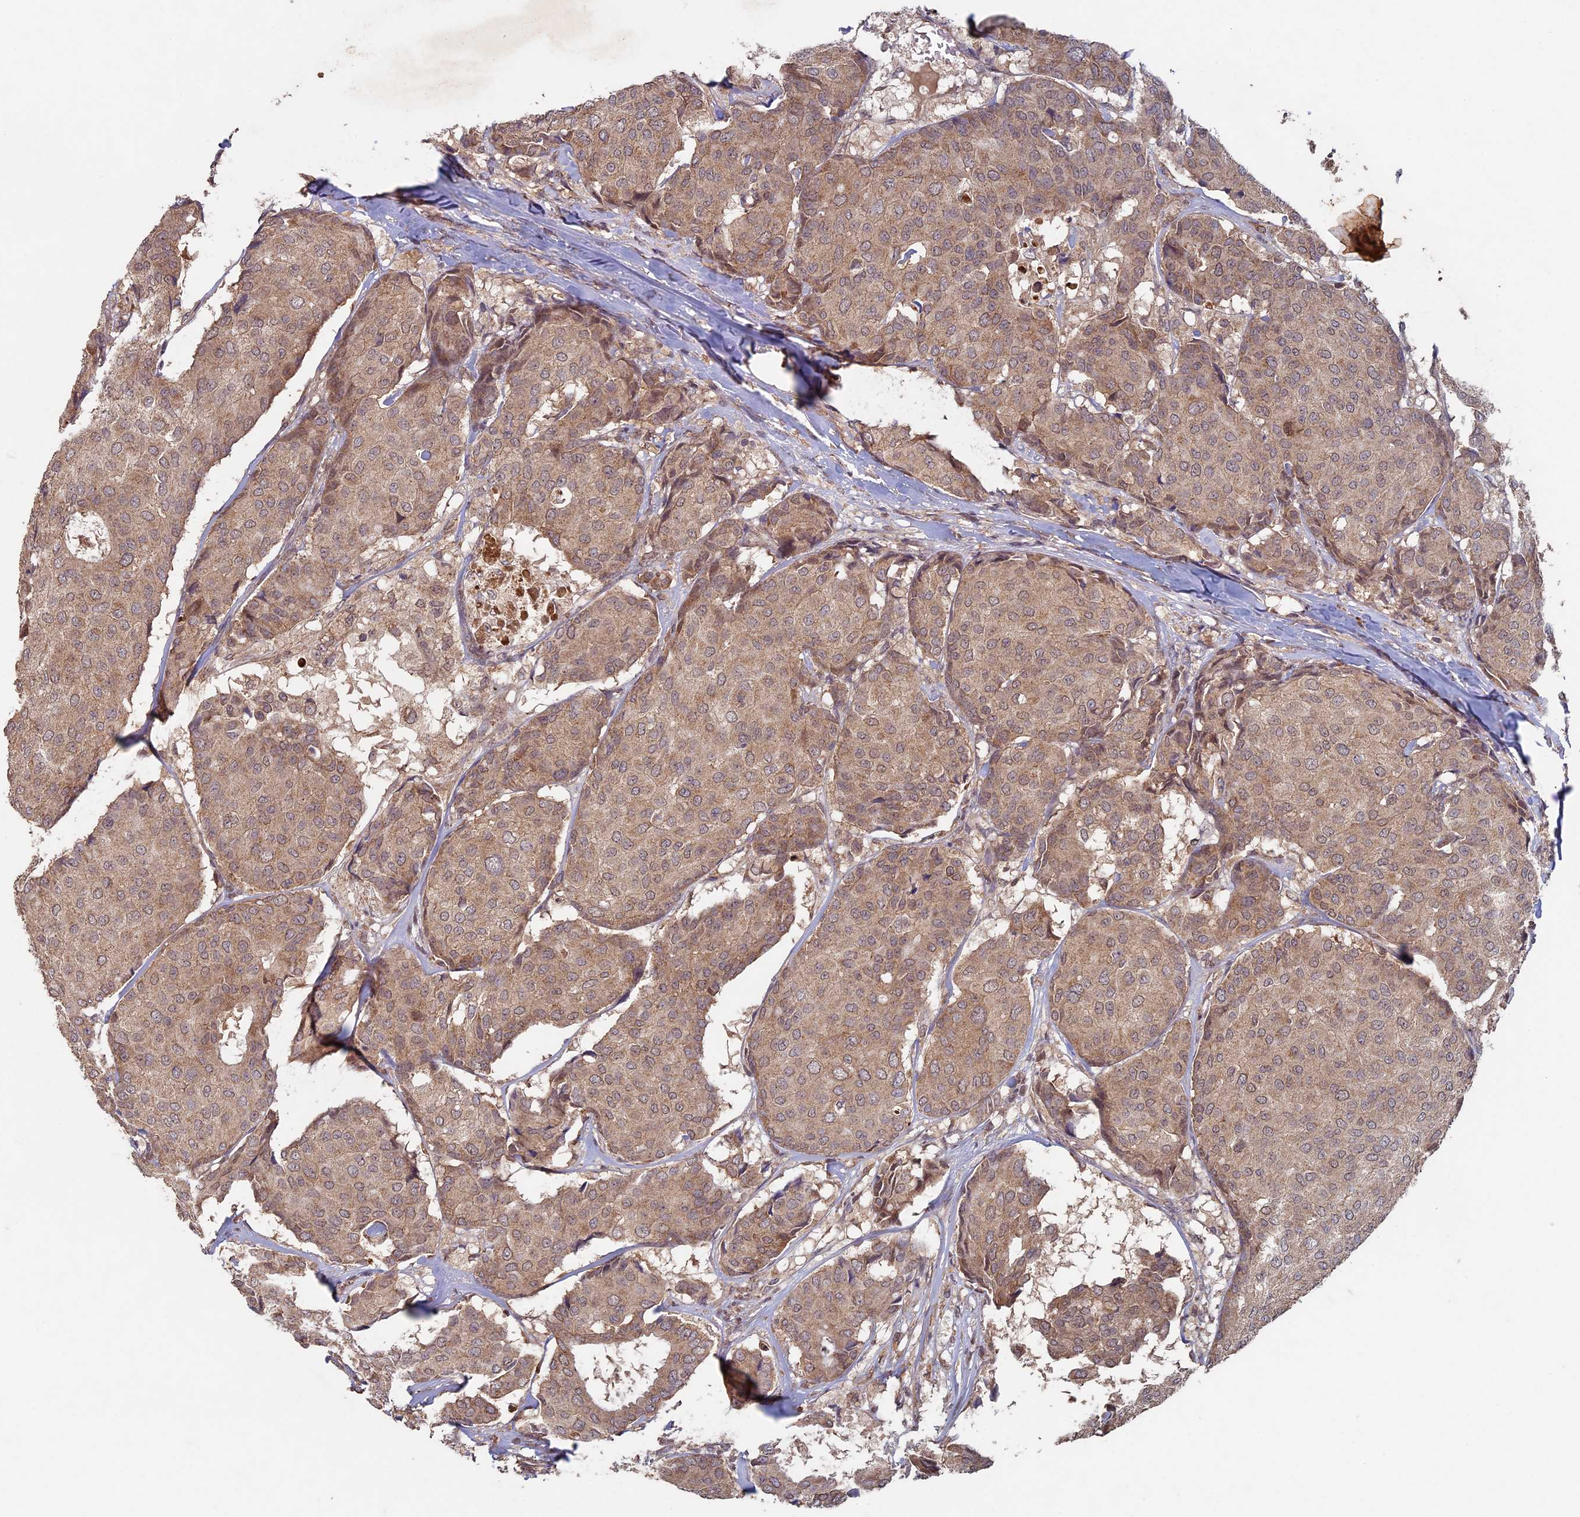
{"staining": {"intensity": "moderate", "quantity": ">75%", "location": "cytoplasmic/membranous"}, "tissue": "breast cancer", "cell_type": "Tumor cells", "image_type": "cancer", "snomed": [{"axis": "morphology", "description": "Duct carcinoma"}, {"axis": "topography", "description": "Breast"}], "caption": "Immunohistochemistry staining of breast infiltrating ductal carcinoma, which shows medium levels of moderate cytoplasmic/membranous staining in approximately >75% of tumor cells indicating moderate cytoplasmic/membranous protein expression. The staining was performed using DAB (3,3'-diaminobenzidine) (brown) for protein detection and nuclei were counterstained in hematoxylin (blue).", "gene": "RCCD1", "patient": {"sex": "female", "age": 75}}